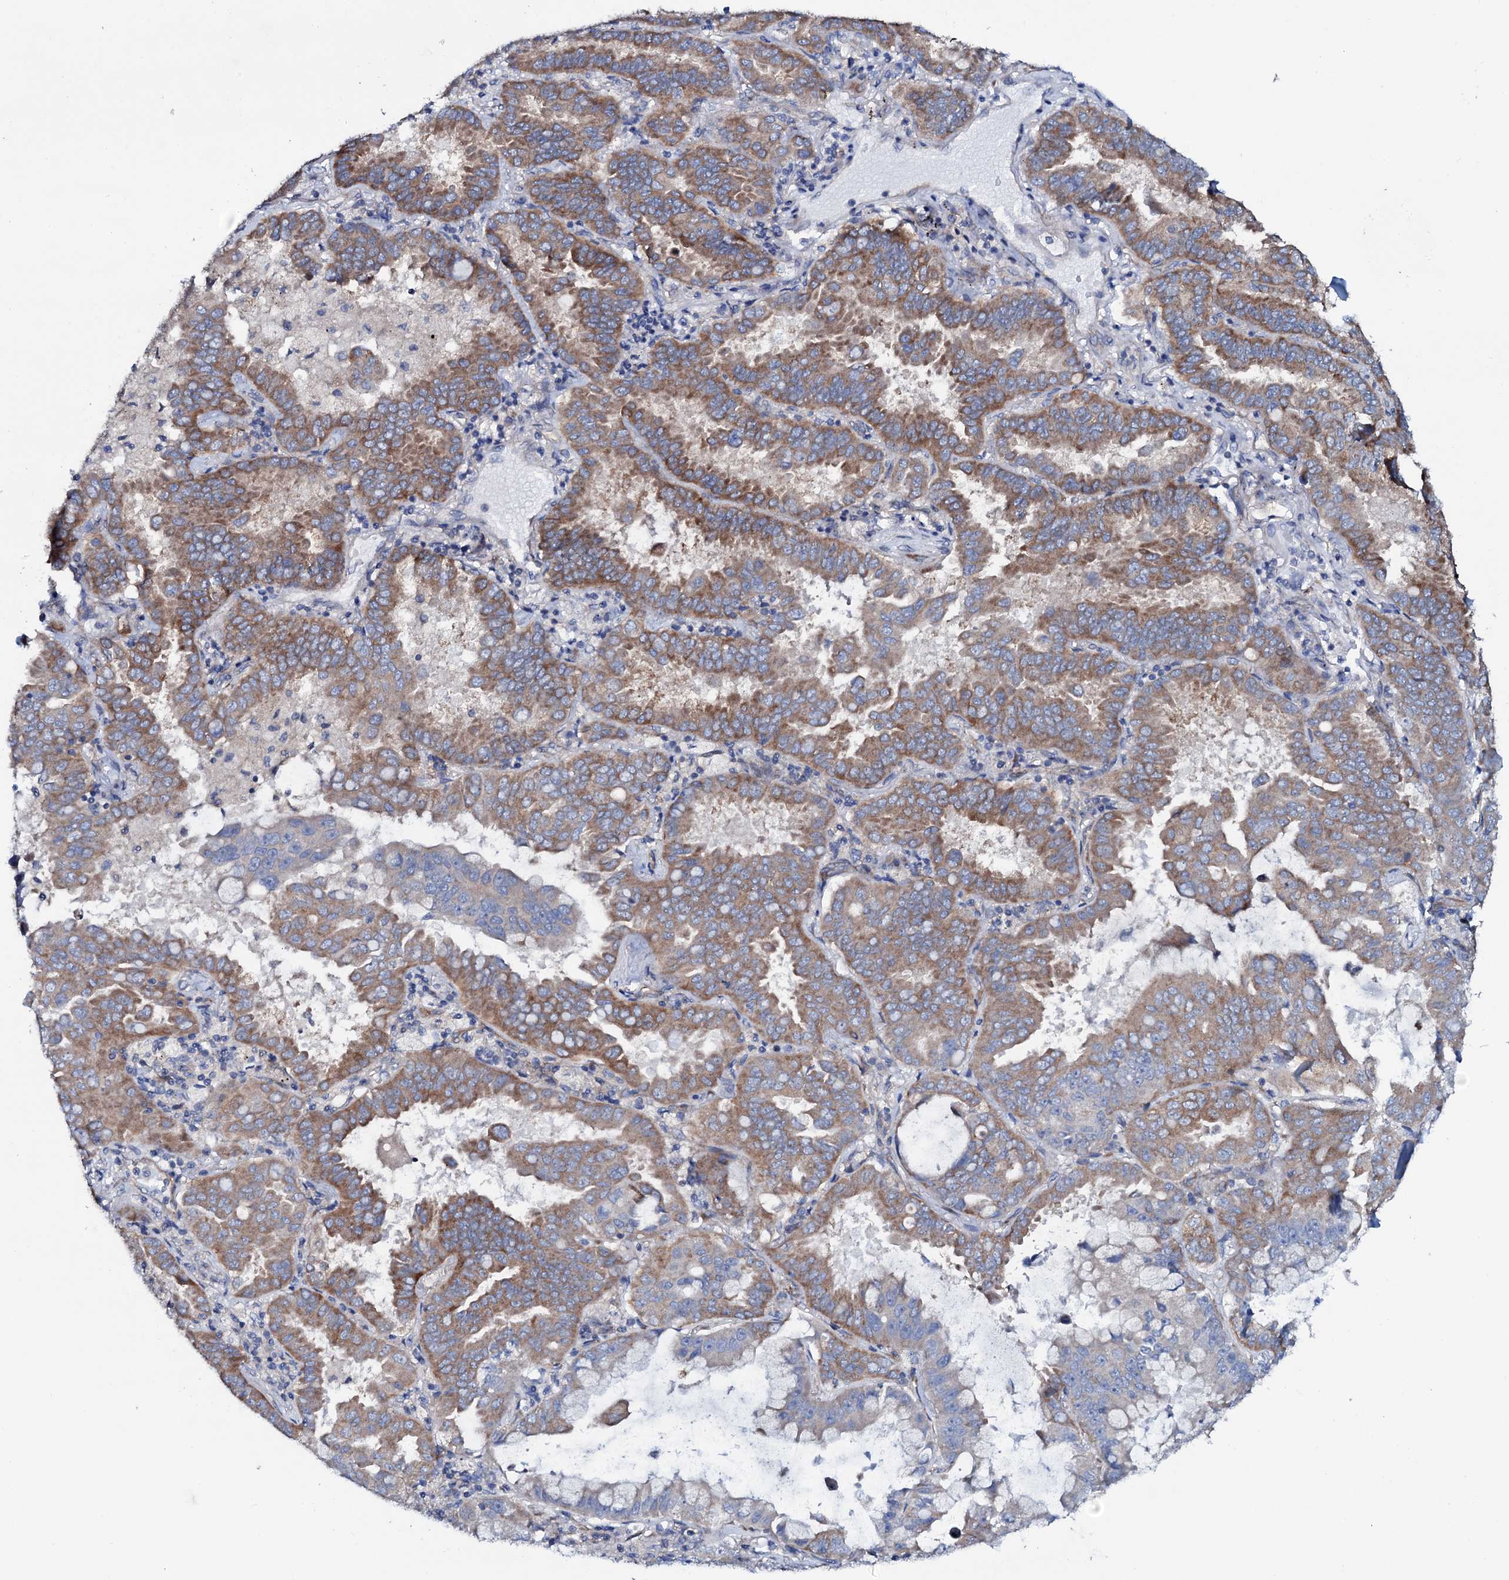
{"staining": {"intensity": "moderate", "quantity": ">75%", "location": "cytoplasmic/membranous"}, "tissue": "lung cancer", "cell_type": "Tumor cells", "image_type": "cancer", "snomed": [{"axis": "morphology", "description": "Adenocarcinoma, NOS"}, {"axis": "topography", "description": "Lung"}], "caption": "Brown immunohistochemical staining in human adenocarcinoma (lung) shows moderate cytoplasmic/membranous expression in about >75% of tumor cells.", "gene": "STARD13", "patient": {"sex": "male", "age": 64}}